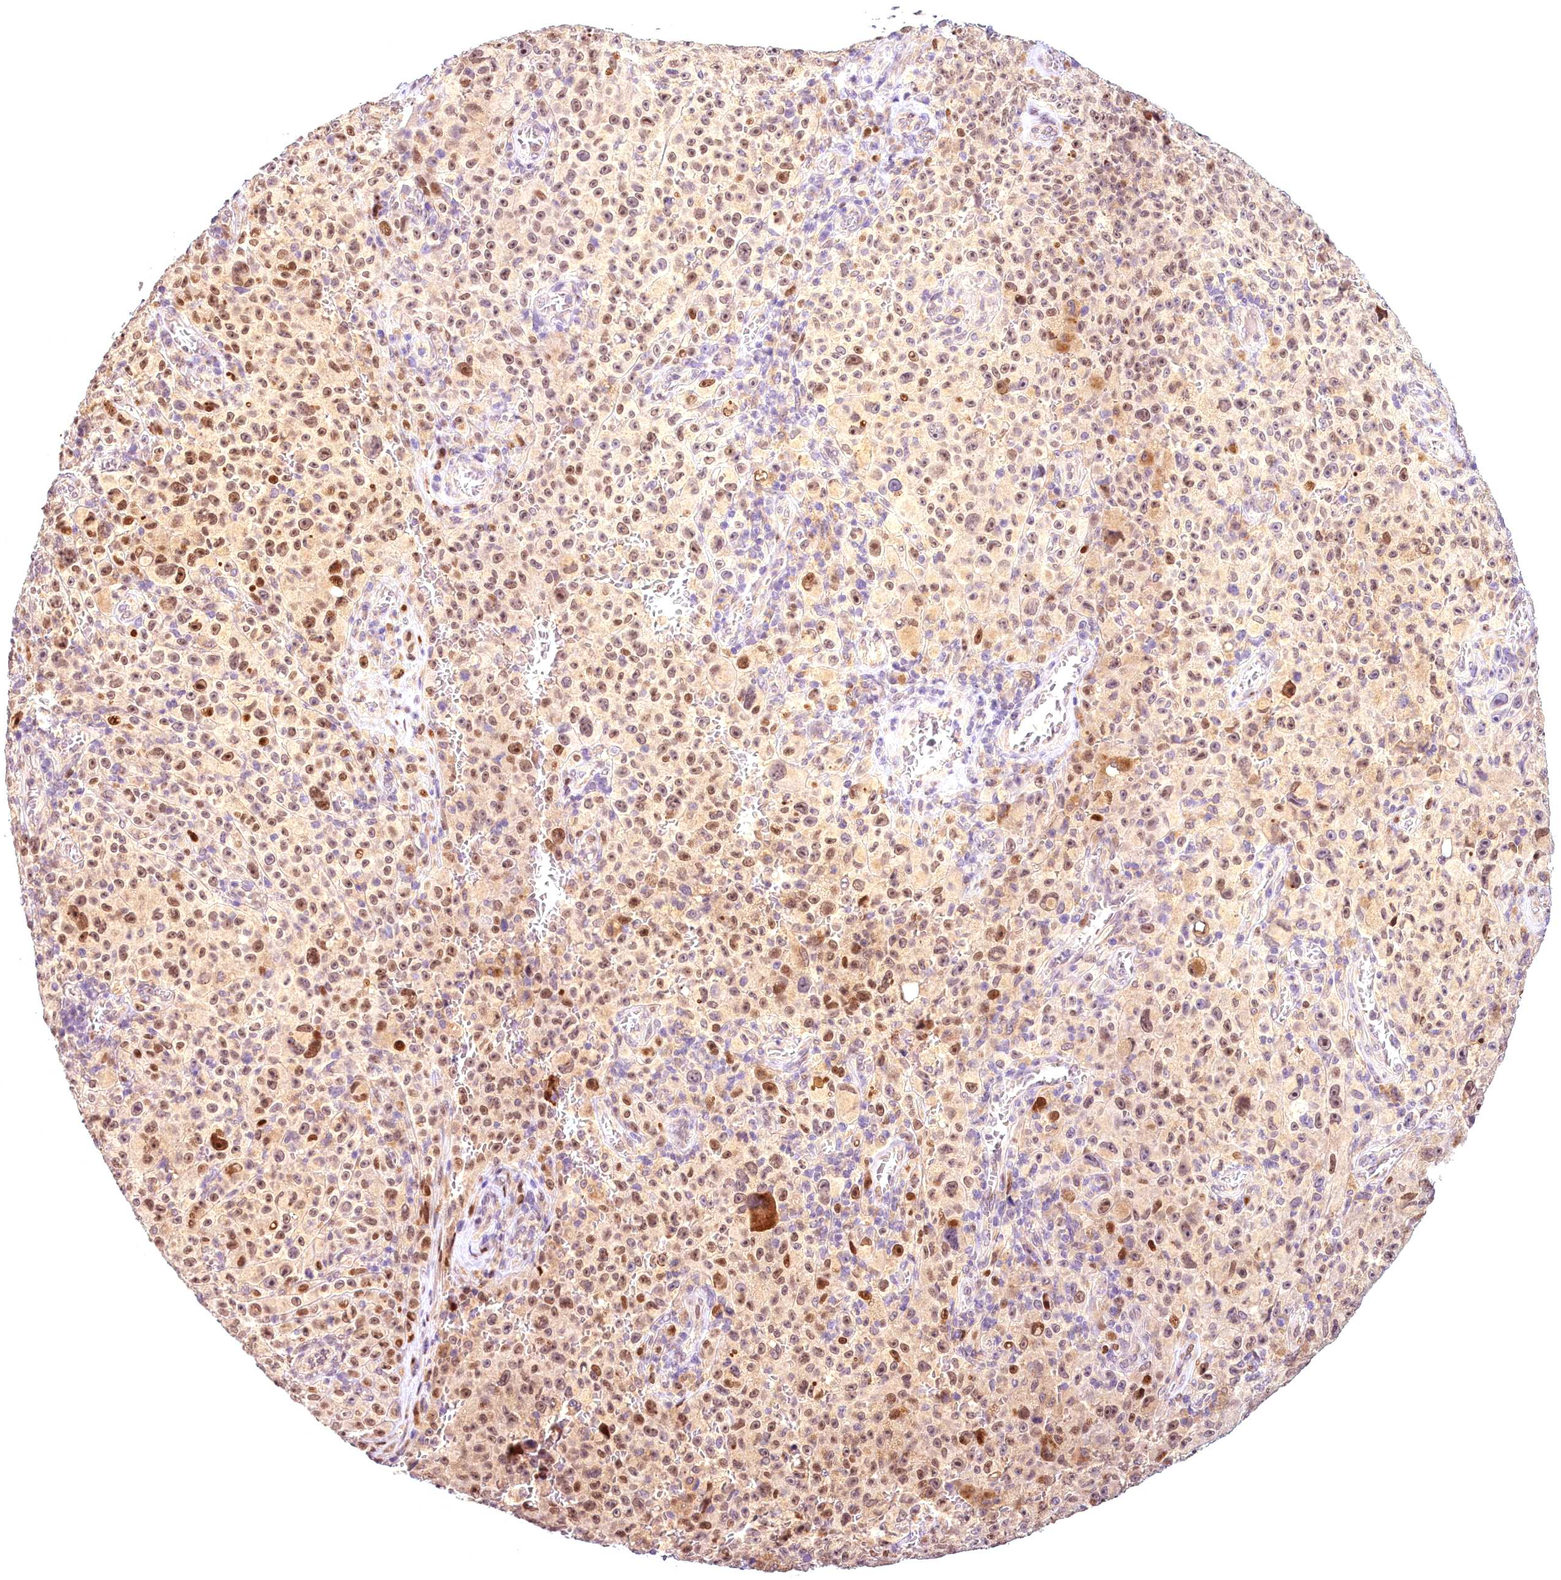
{"staining": {"intensity": "moderate", "quantity": ">75%", "location": "nuclear"}, "tissue": "melanoma", "cell_type": "Tumor cells", "image_type": "cancer", "snomed": [{"axis": "morphology", "description": "Malignant melanoma, NOS"}, {"axis": "topography", "description": "Skin"}], "caption": "Immunohistochemistry (IHC) photomicrograph of human malignant melanoma stained for a protein (brown), which exhibits medium levels of moderate nuclear staining in approximately >75% of tumor cells.", "gene": "AP1M1", "patient": {"sex": "female", "age": 82}}